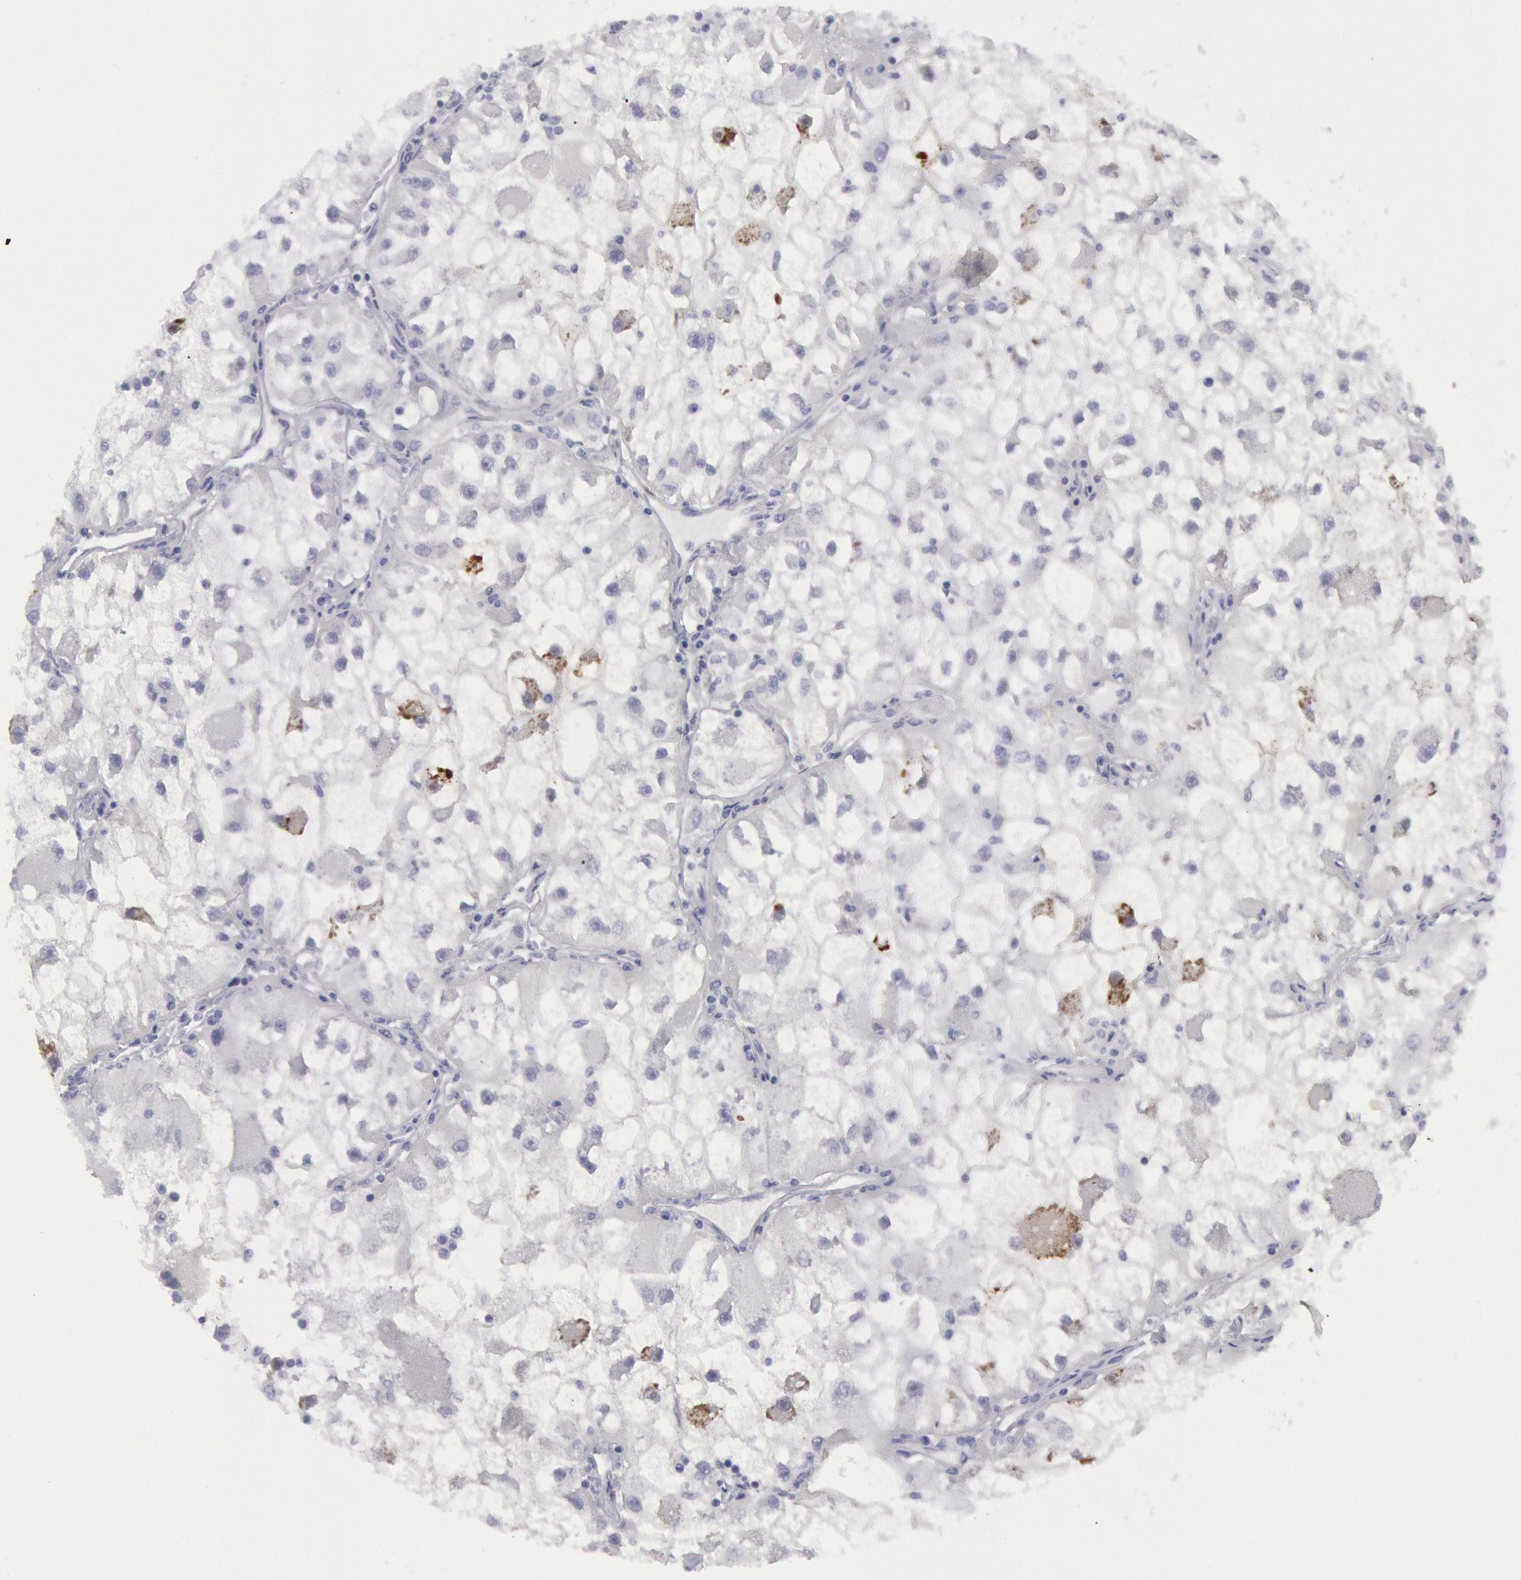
{"staining": {"intensity": "weak", "quantity": "<25%", "location": "cytoplasmic/membranous"}, "tissue": "renal cancer", "cell_type": "Tumor cells", "image_type": "cancer", "snomed": [{"axis": "morphology", "description": "Adenocarcinoma, NOS"}, {"axis": "topography", "description": "Kidney"}], "caption": "The IHC micrograph has no significant expression in tumor cells of adenocarcinoma (renal) tissue.", "gene": "FHL1", "patient": {"sex": "female", "age": 73}}